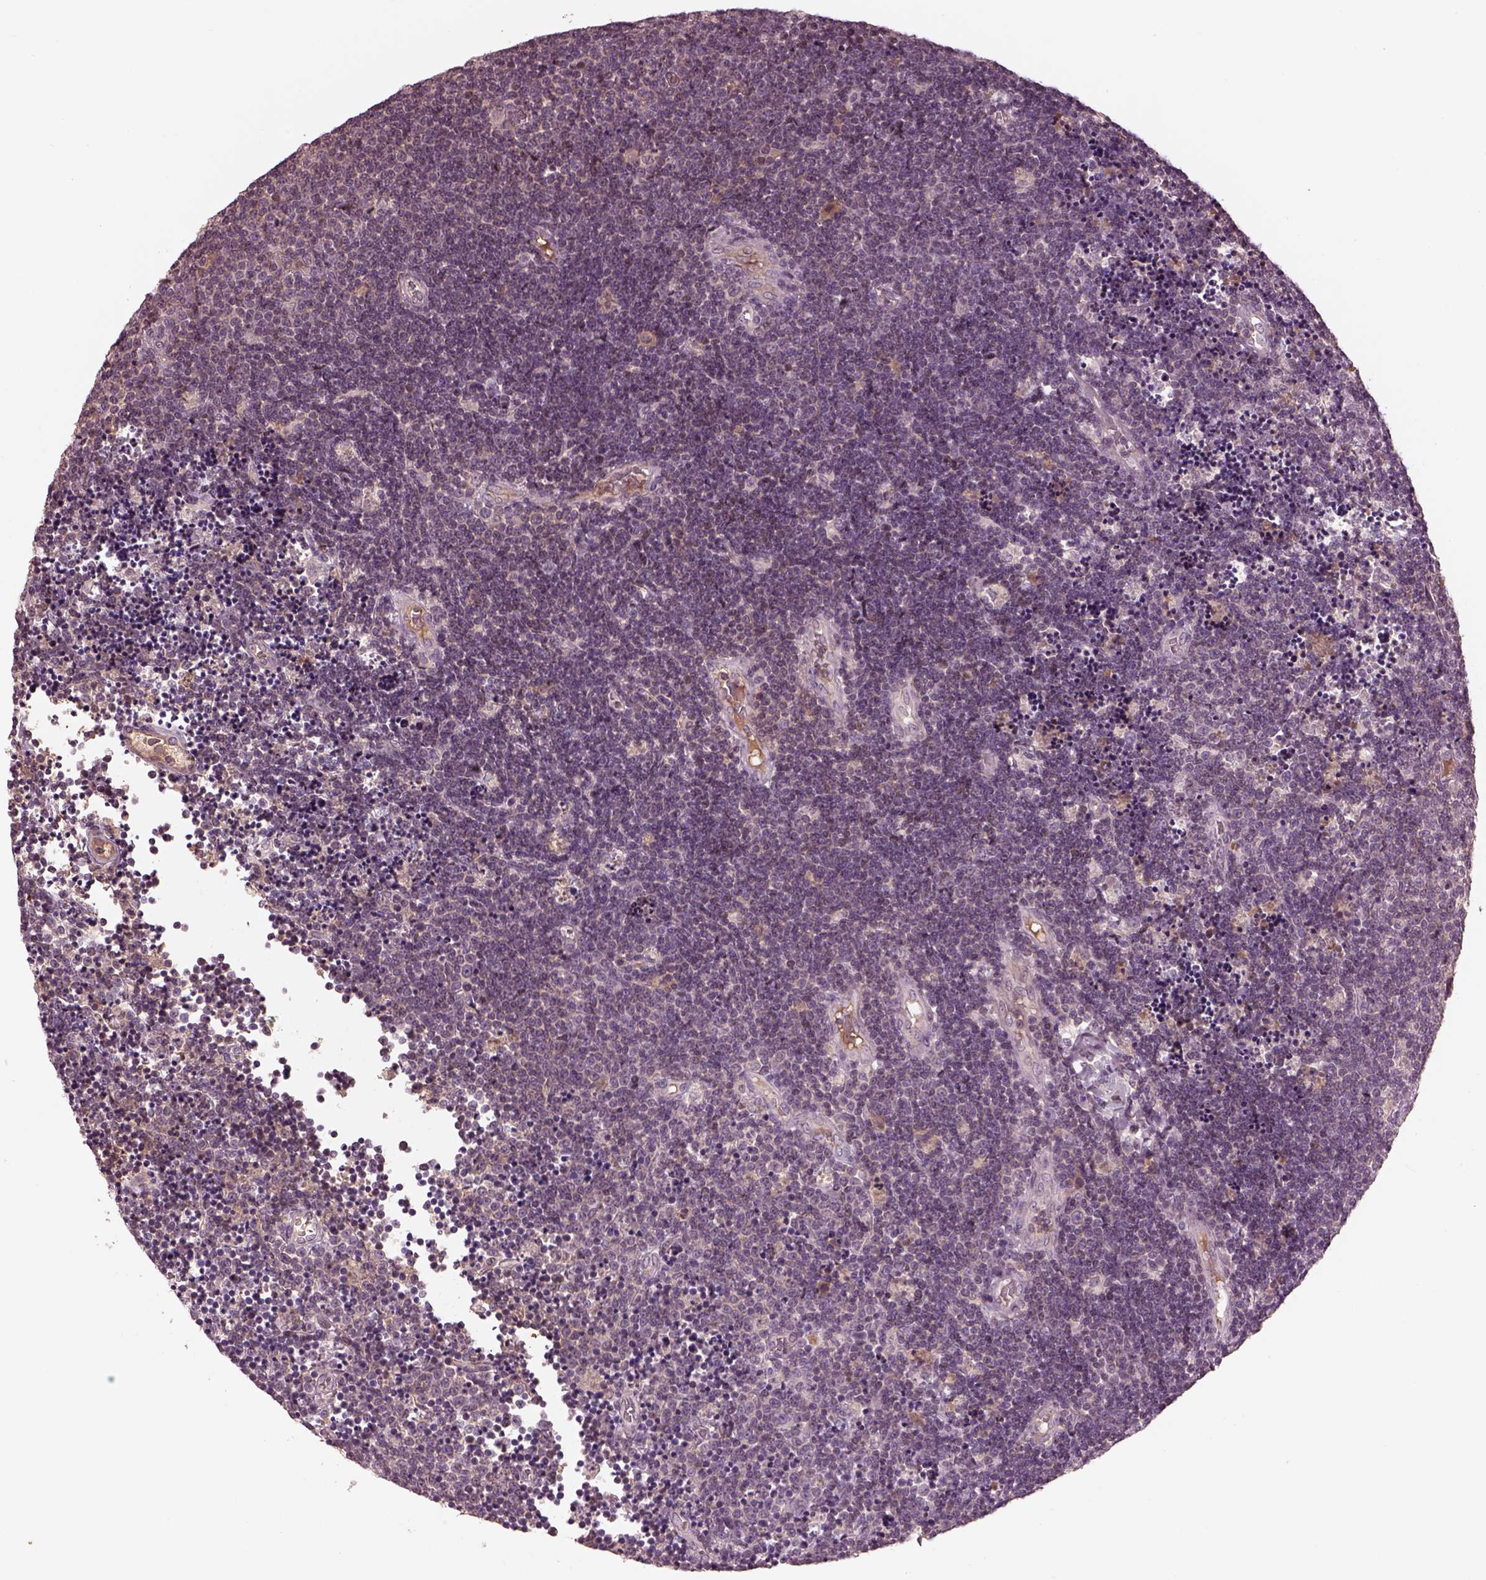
{"staining": {"intensity": "negative", "quantity": "none", "location": "none"}, "tissue": "lymphoma", "cell_type": "Tumor cells", "image_type": "cancer", "snomed": [{"axis": "morphology", "description": "Malignant lymphoma, non-Hodgkin's type, Low grade"}, {"axis": "topography", "description": "Brain"}], "caption": "DAB (3,3'-diaminobenzidine) immunohistochemical staining of low-grade malignant lymphoma, non-Hodgkin's type reveals no significant positivity in tumor cells. (DAB (3,3'-diaminobenzidine) IHC with hematoxylin counter stain).", "gene": "PTX4", "patient": {"sex": "female", "age": 66}}